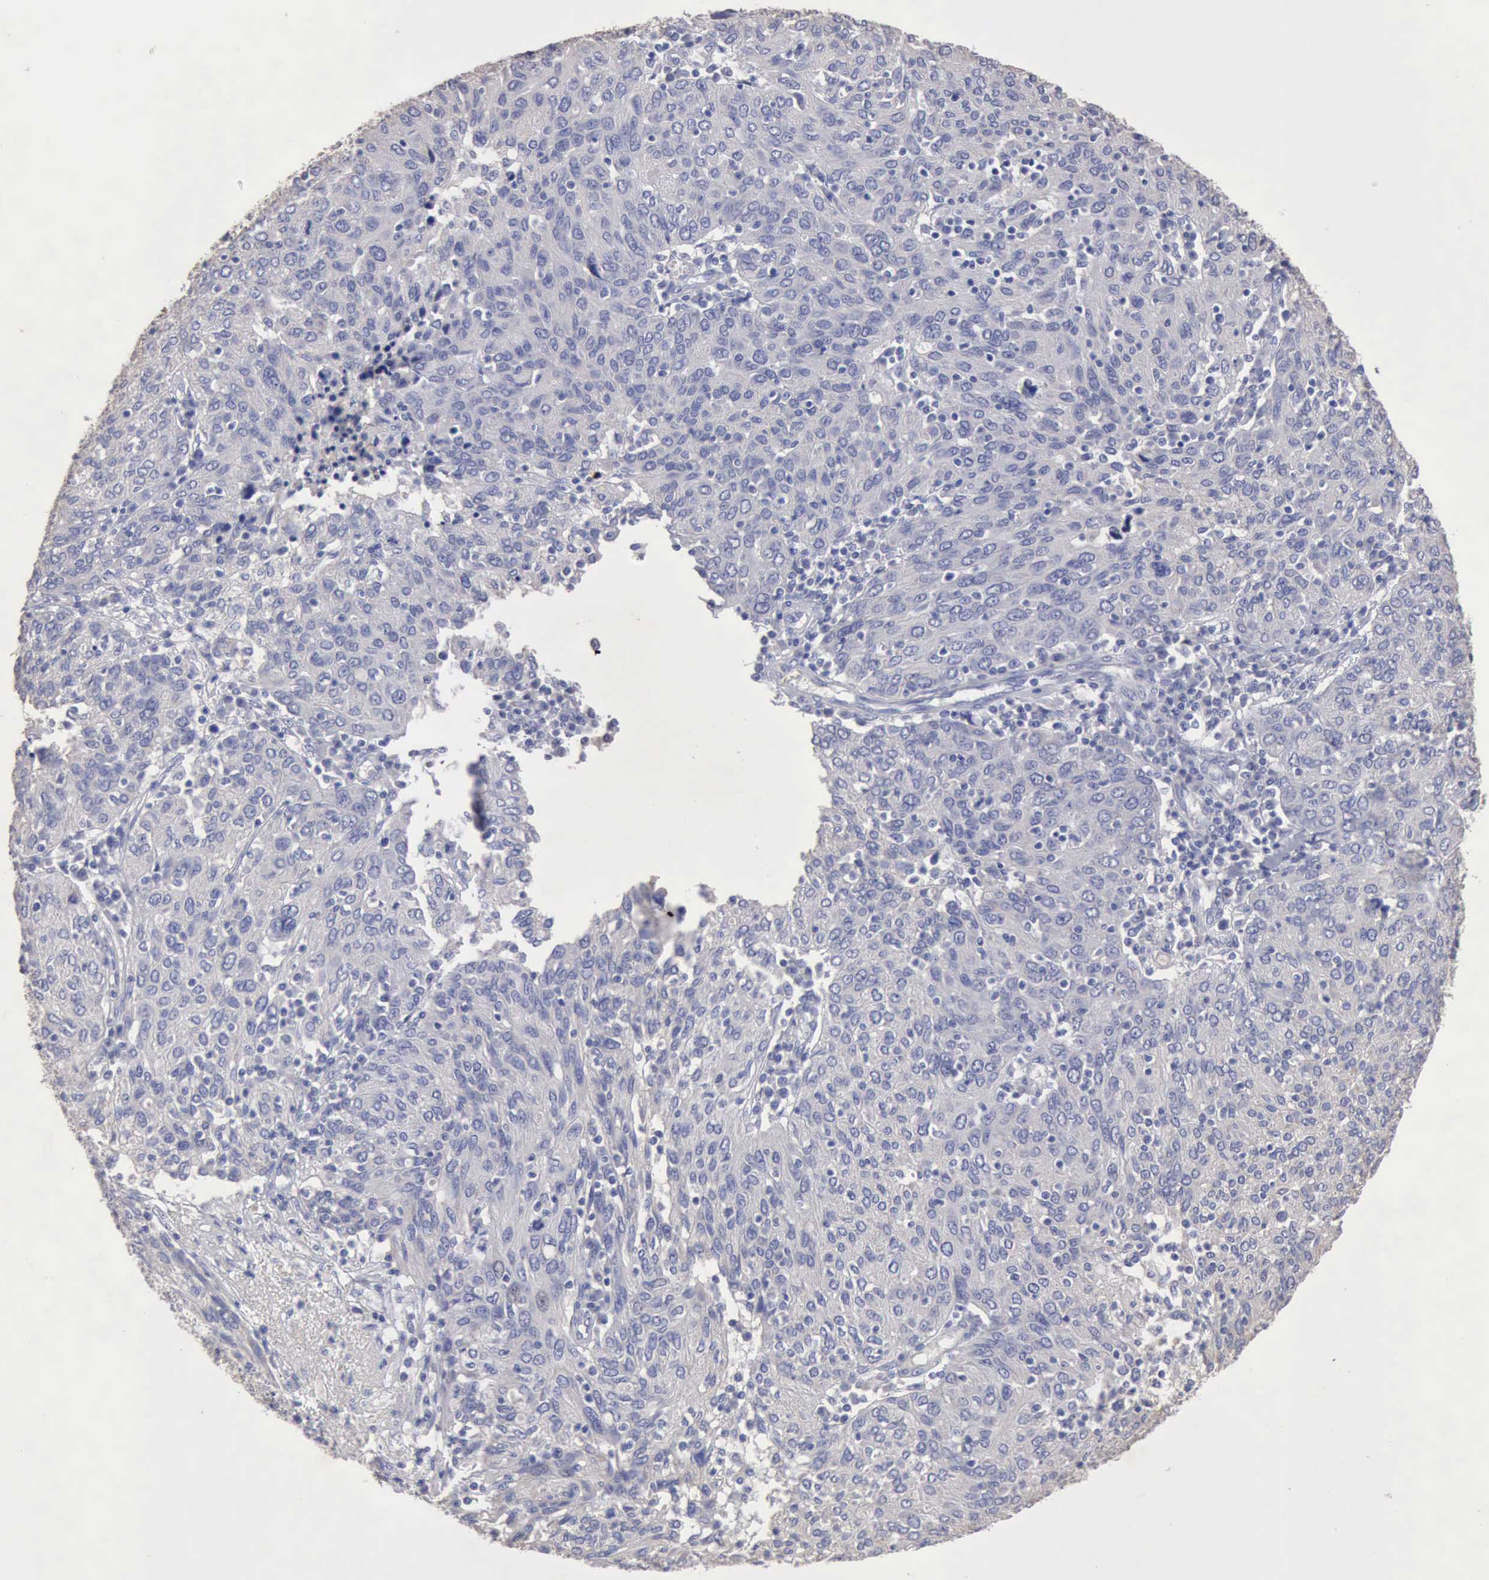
{"staining": {"intensity": "negative", "quantity": "none", "location": "none"}, "tissue": "ovarian cancer", "cell_type": "Tumor cells", "image_type": "cancer", "snomed": [{"axis": "morphology", "description": "Carcinoma, endometroid"}, {"axis": "topography", "description": "Ovary"}], "caption": "High power microscopy image of an IHC histopathology image of endometroid carcinoma (ovarian), revealing no significant positivity in tumor cells.", "gene": "KRT6B", "patient": {"sex": "female", "age": 50}}